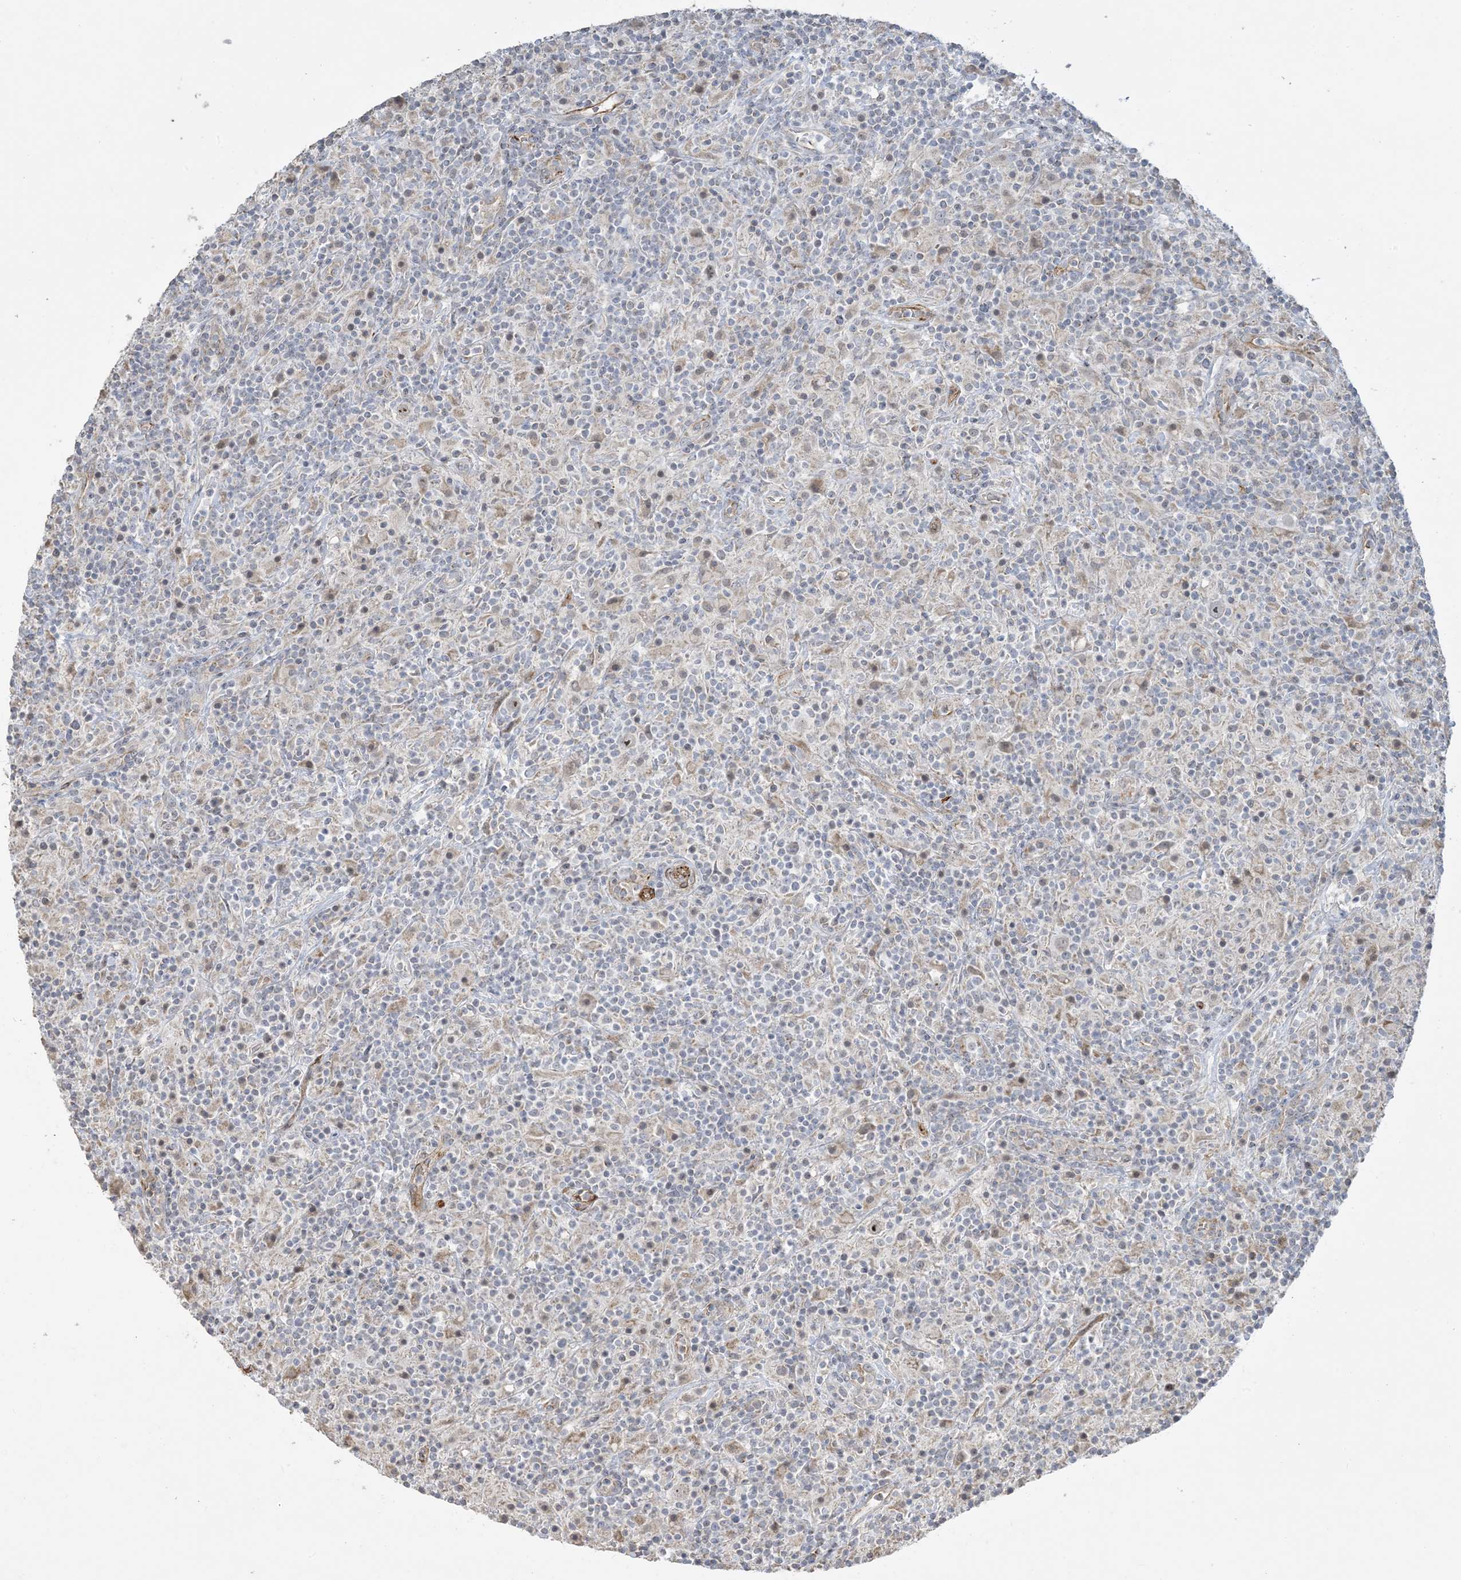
{"staining": {"intensity": "moderate", "quantity": ">75%", "location": "cytoplasmic/membranous"}, "tissue": "lymphoma", "cell_type": "Tumor cells", "image_type": "cancer", "snomed": [{"axis": "morphology", "description": "Hodgkin's disease, NOS"}, {"axis": "topography", "description": "Lymph node"}], "caption": "A histopathology image of human Hodgkin's disease stained for a protein displays moderate cytoplasmic/membranous brown staining in tumor cells.", "gene": "AGA", "patient": {"sex": "male", "age": 70}}